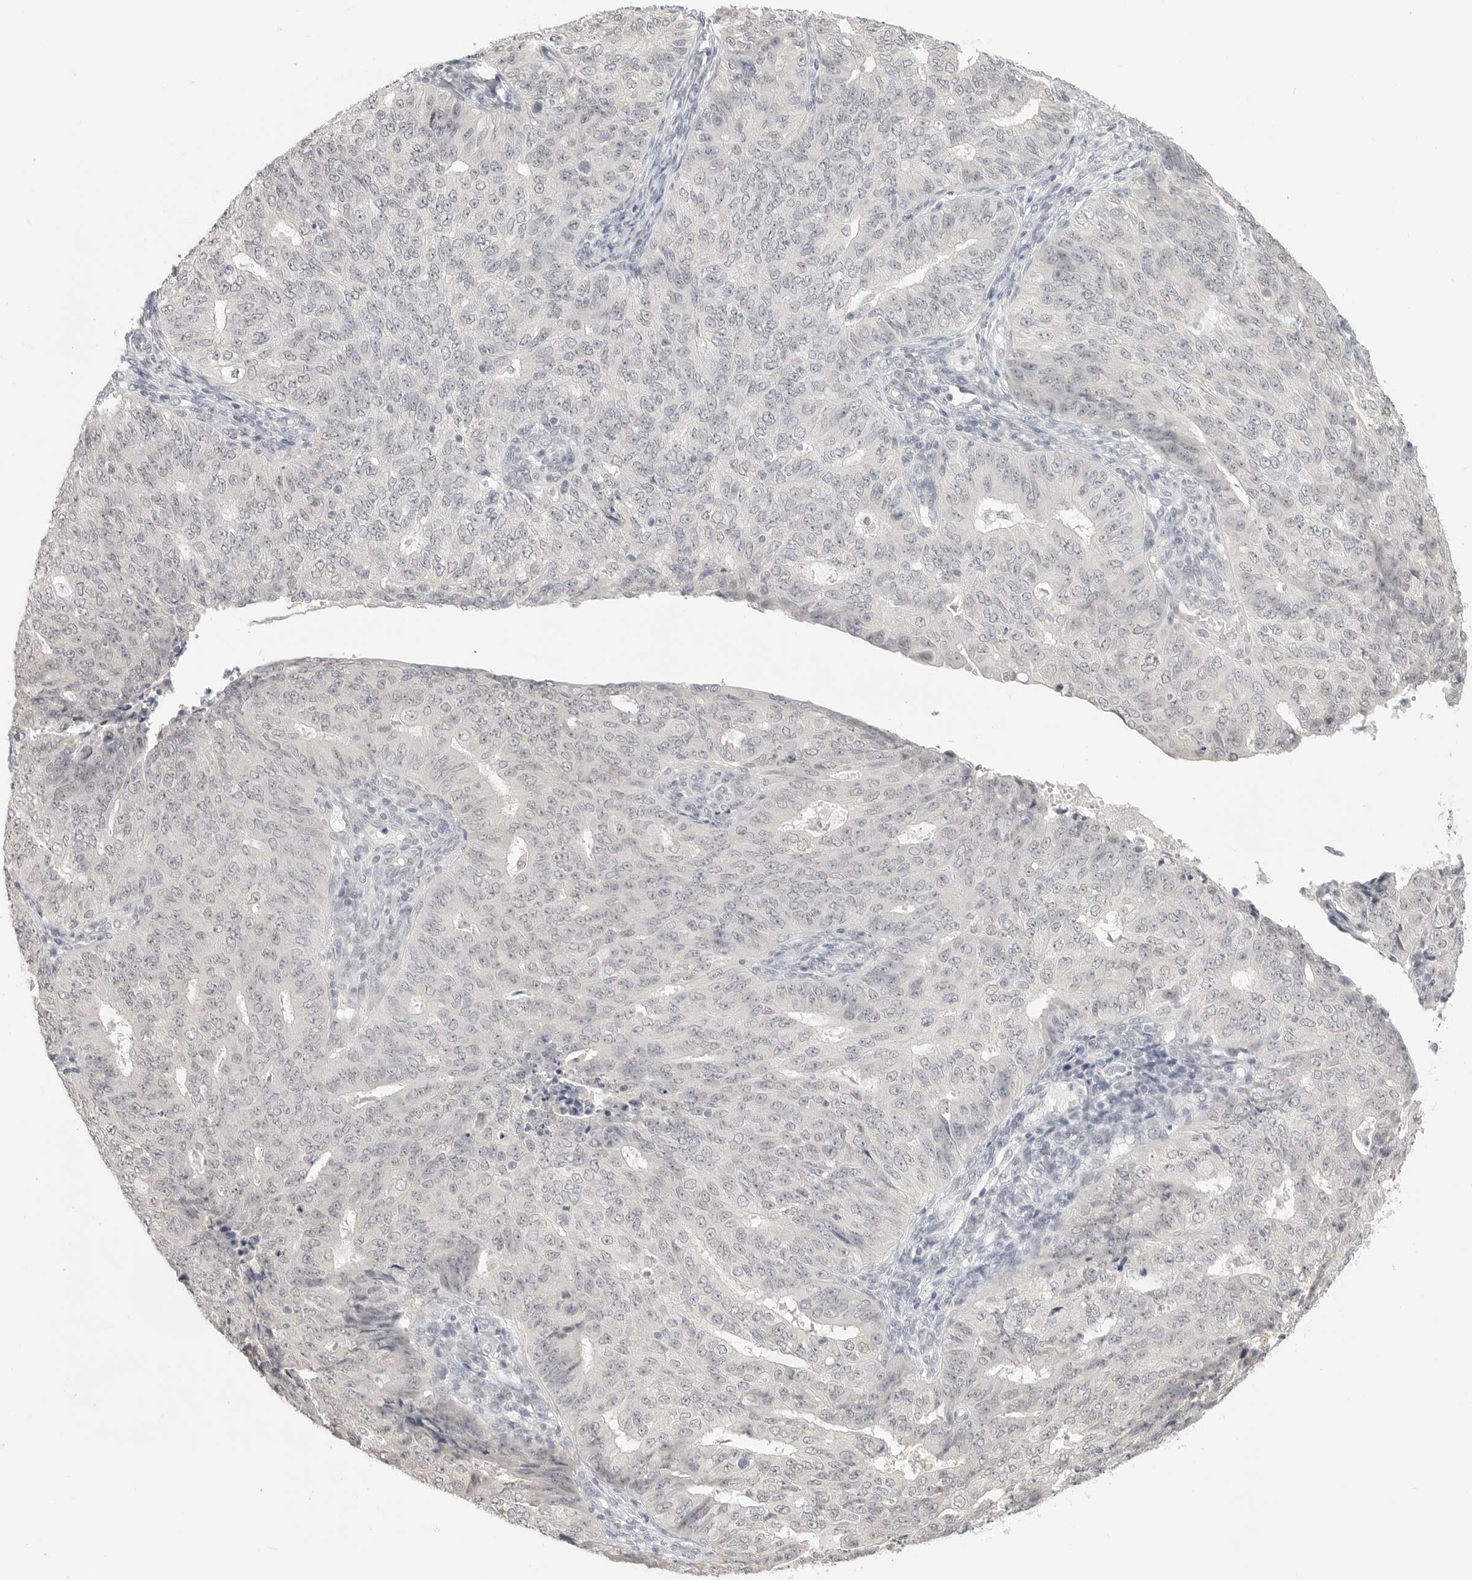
{"staining": {"intensity": "negative", "quantity": "none", "location": "none"}, "tissue": "endometrial cancer", "cell_type": "Tumor cells", "image_type": "cancer", "snomed": [{"axis": "morphology", "description": "Adenocarcinoma, NOS"}, {"axis": "topography", "description": "Endometrium"}], "caption": "The immunohistochemistry (IHC) micrograph has no significant positivity in tumor cells of endometrial adenocarcinoma tissue. (Immunohistochemistry (ihc), brightfield microscopy, high magnification).", "gene": "KLK11", "patient": {"sex": "female", "age": 32}}